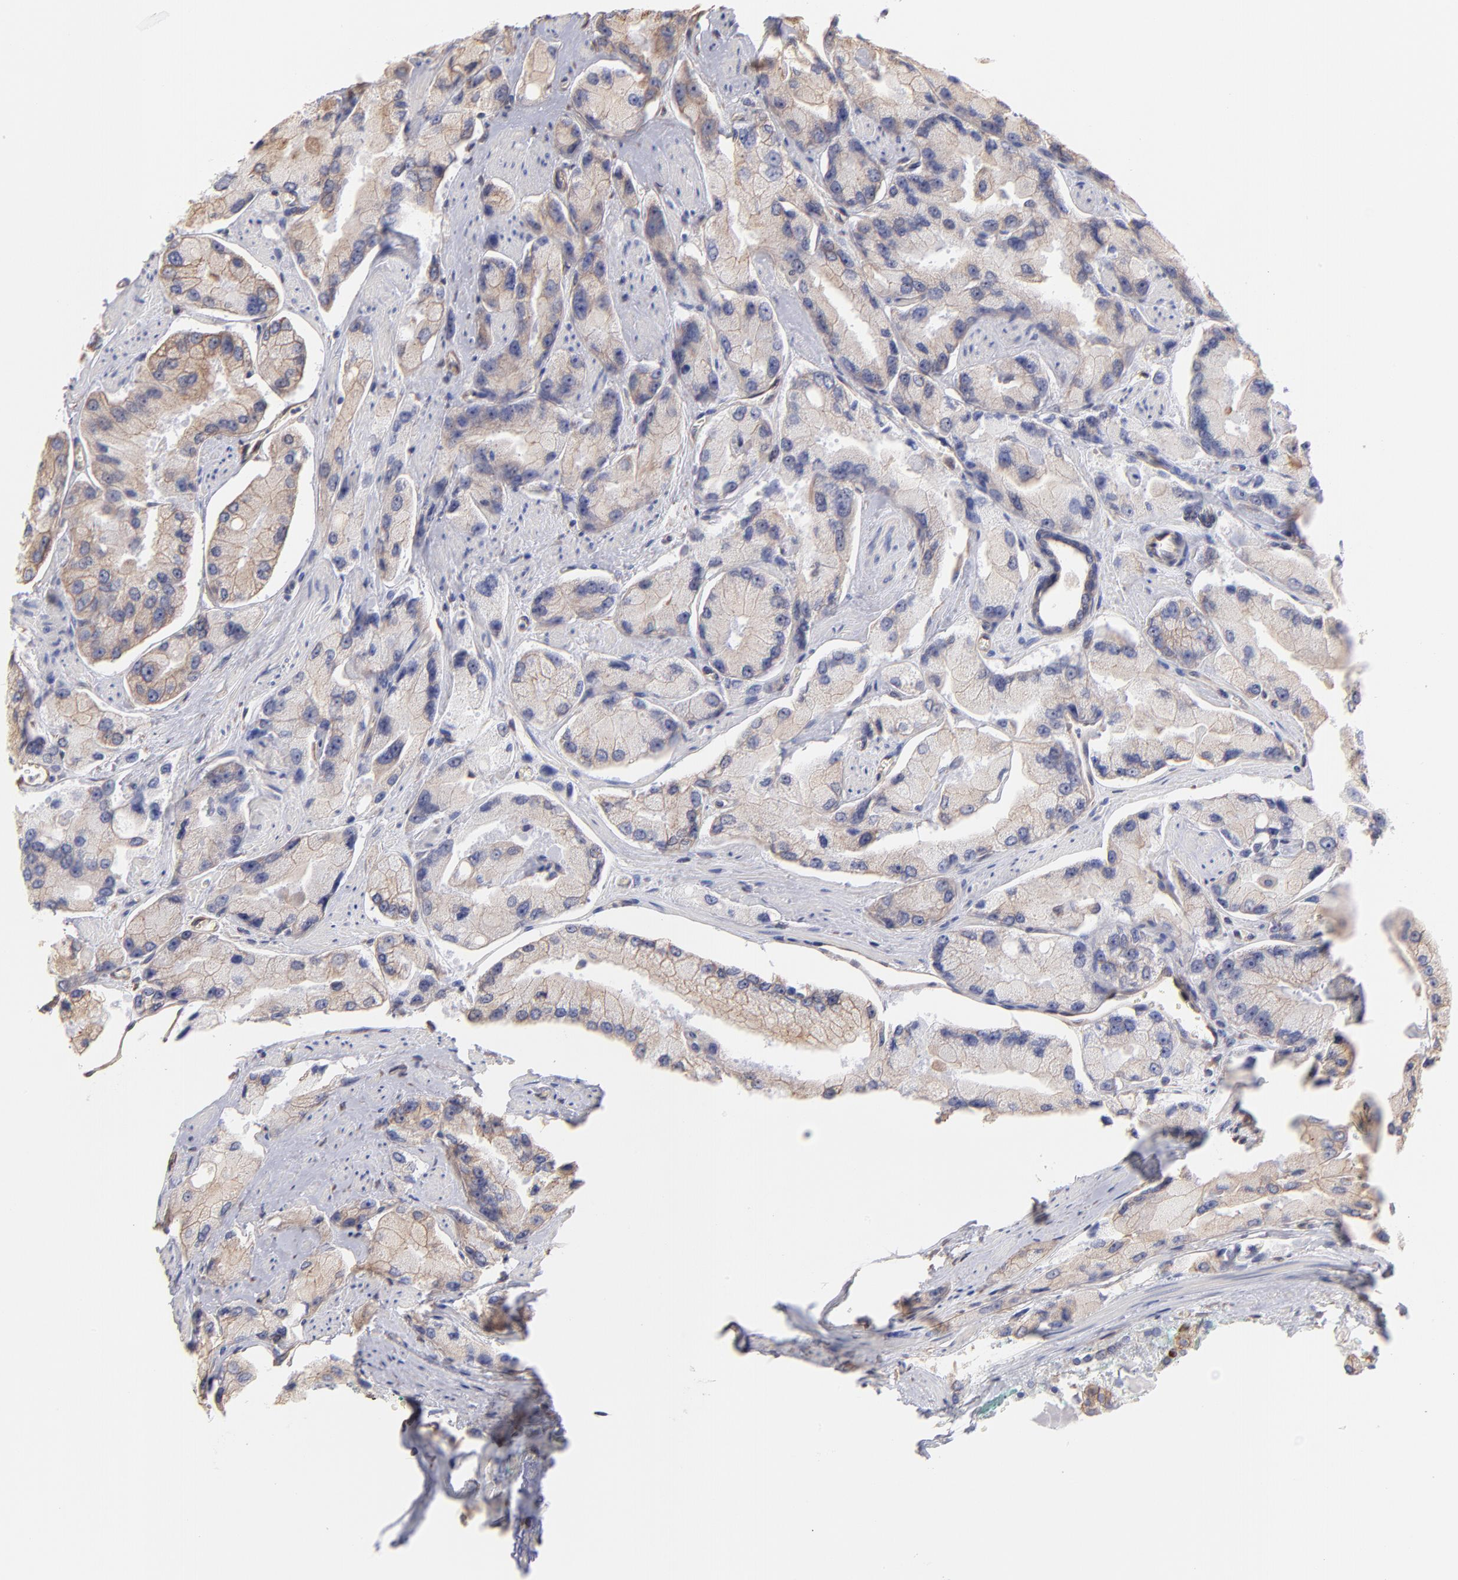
{"staining": {"intensity": "weak", "quantity": "25%-75%", "location": "cytoplasmic/membranous"}, "tissue": "prostate cancer", "cell_type": "Tumor cells", "image_type": "cancer", "snomed": [{"axis": "morphology", "description": "Adenocarcinoma, High grade"}, {"axis": "topography", "description": "Prostate"}], "caption": "Tumor cells show low levels of weak cytoplasmic/membranous positivity in approximately 25%-75% of cells in prostate high-grade adenocarcinoma. (DAB = brown stain, brightfield microscopy at high magnification).", "gene": "PLEC", "patient": {"sex": "male", "age": 58}}